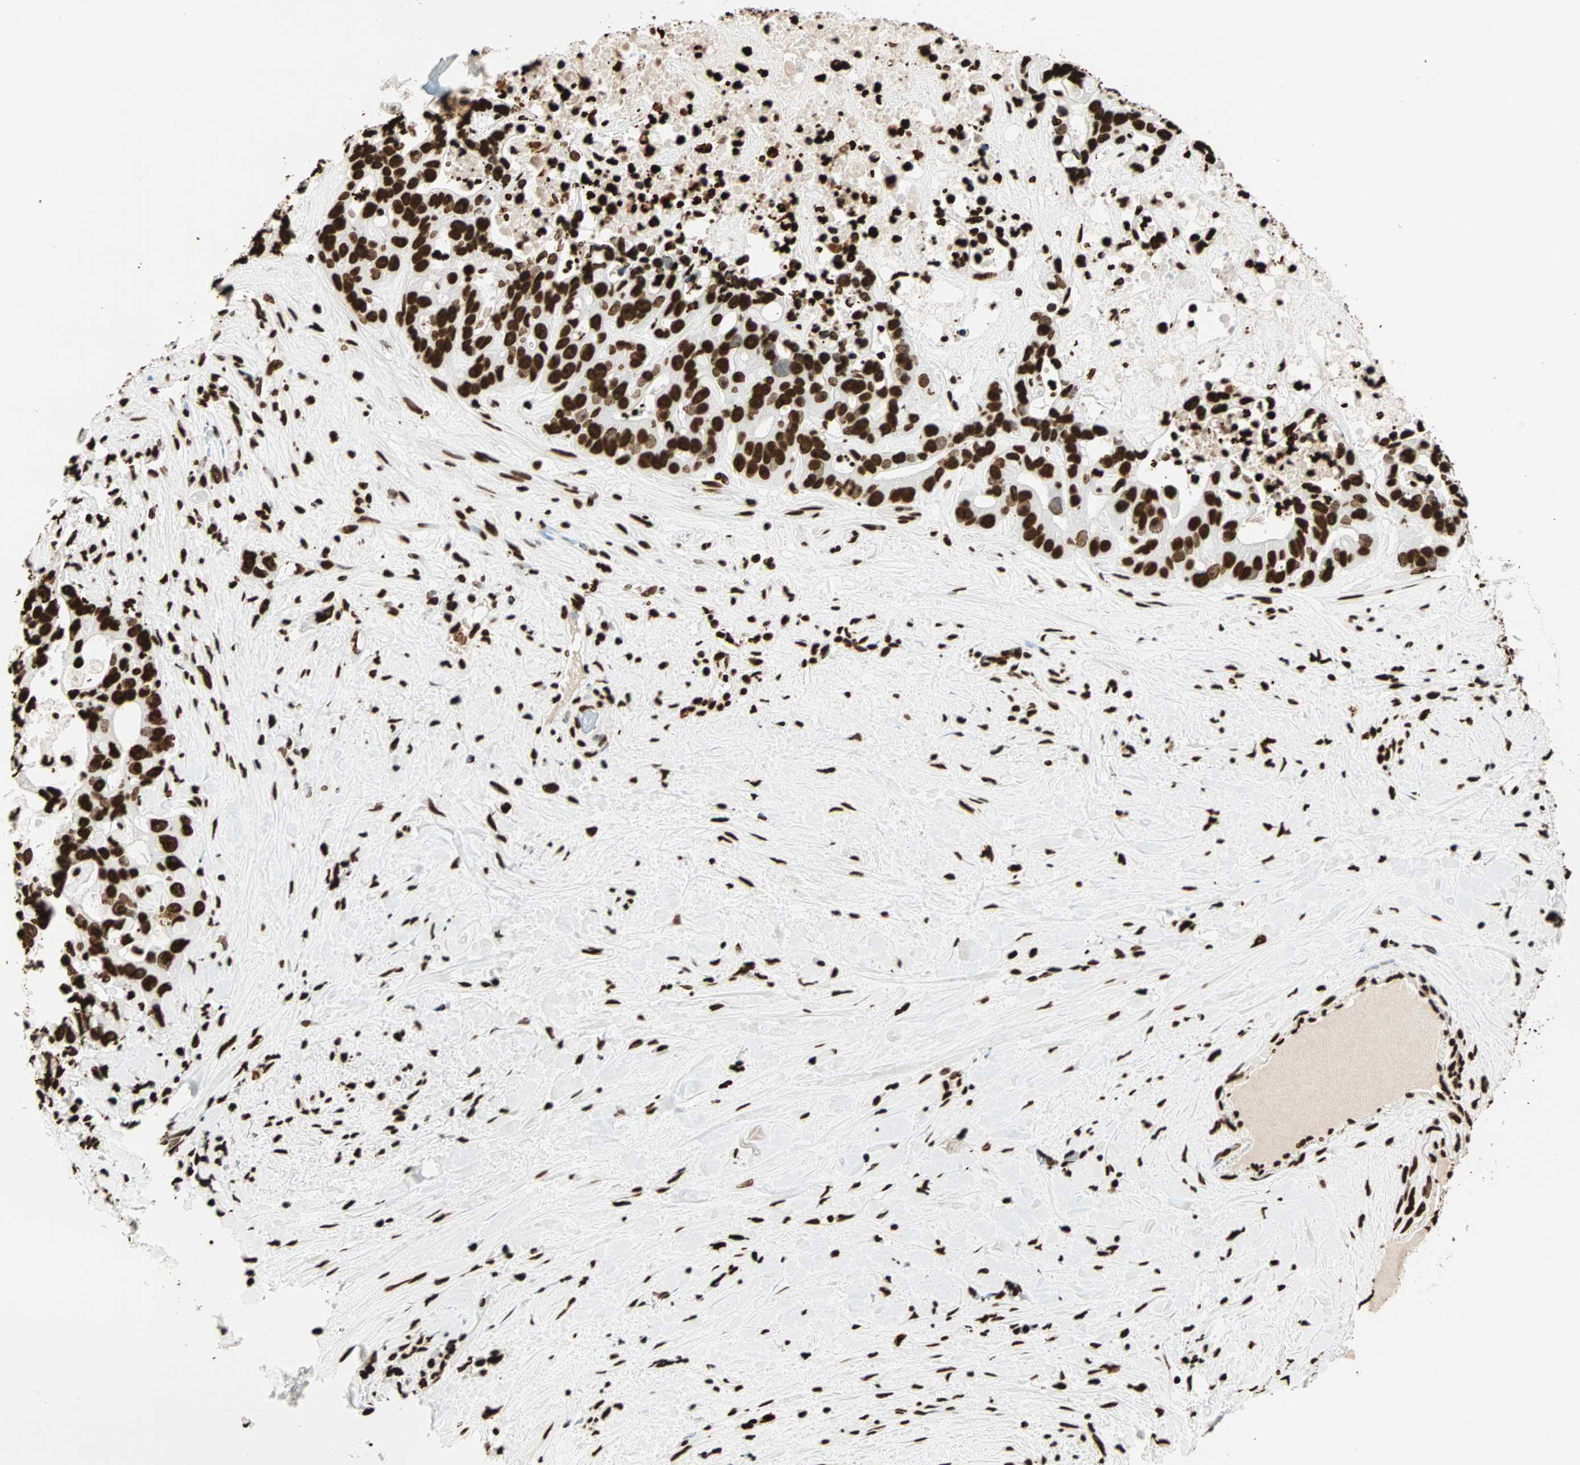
{"staining": {"intensity": "strong", "quantity": ">75%", "location": "nuclear"}, "tissue": "liver cancer", "cell_type": "Tumor cells", "image_type": "cancer", "snomed": [{"axis": "morphology", "description": "Cholangiocarcinoma"}, {"axis": "topography", "description": "Liver"}], "caption": "A photomicrograph showing strong nuclear expression in approximately >75% of tumor cells in liver cancer (cholangiocarcinoma), as visualized by brown immunohistochemical staining.", "gene": "GLI2", "patient": {"sex": "female", "age": 65}}